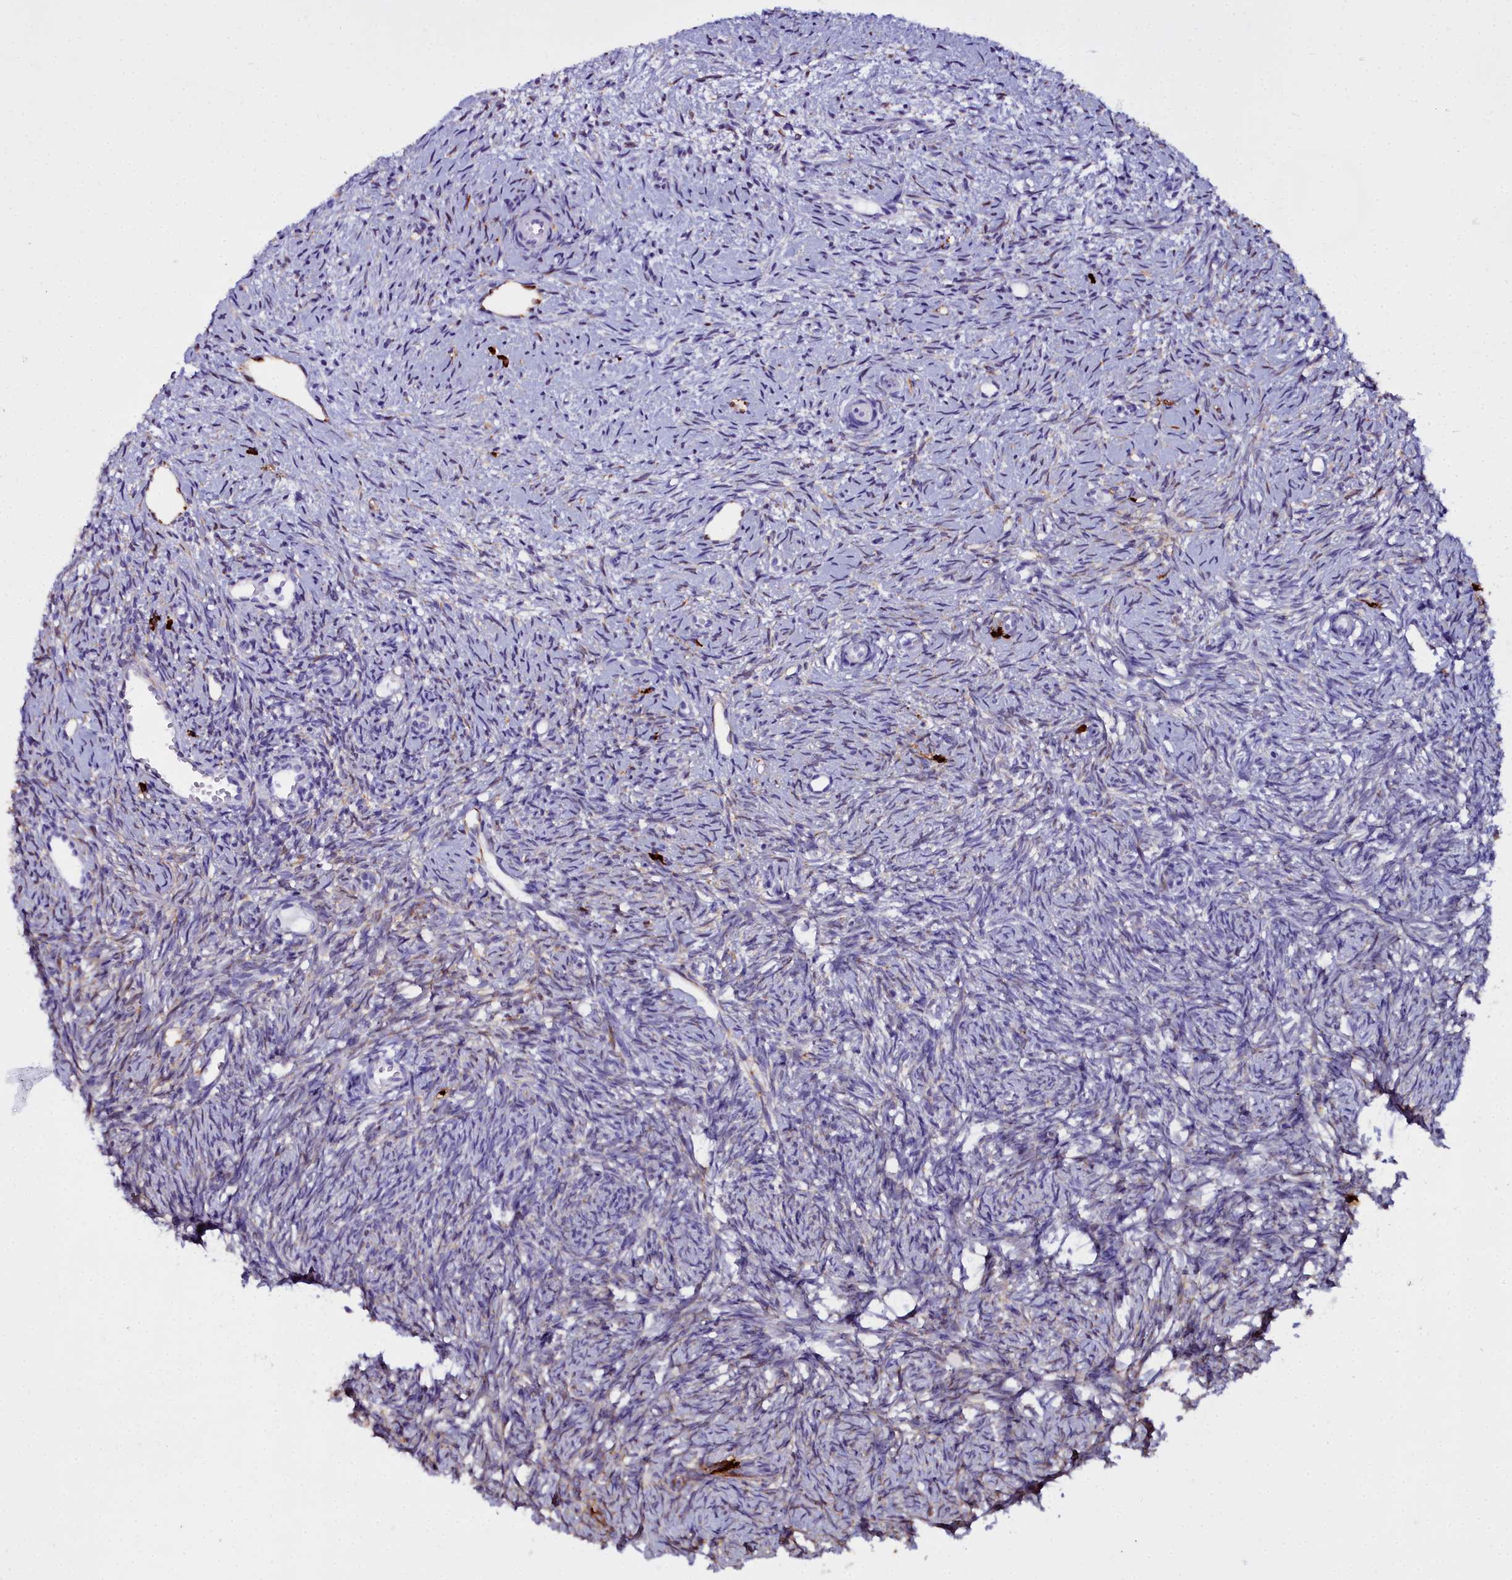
{"staining": {"intensity": "negative", "quantity": "none", "location": "none"}, "tissue": "ovary", "cell_type": "Follicle cells", "image_type": "normal", "snomed": [{"axis": "morphology", "description": "Normal tissue, NOS"}, {"axis": "topography", "description": "Ovary"}], "caption": "This is a photomicrograph of immunohistochemistry staining of normal ovary, which shows no expression in follicle cells. (DAB (3,3'-diaminobenzidine) immunohistochemistry with hematoxylin counter stain).", "gene": "TXNDC5", "patient": {"sex": "female", "age": 51}}